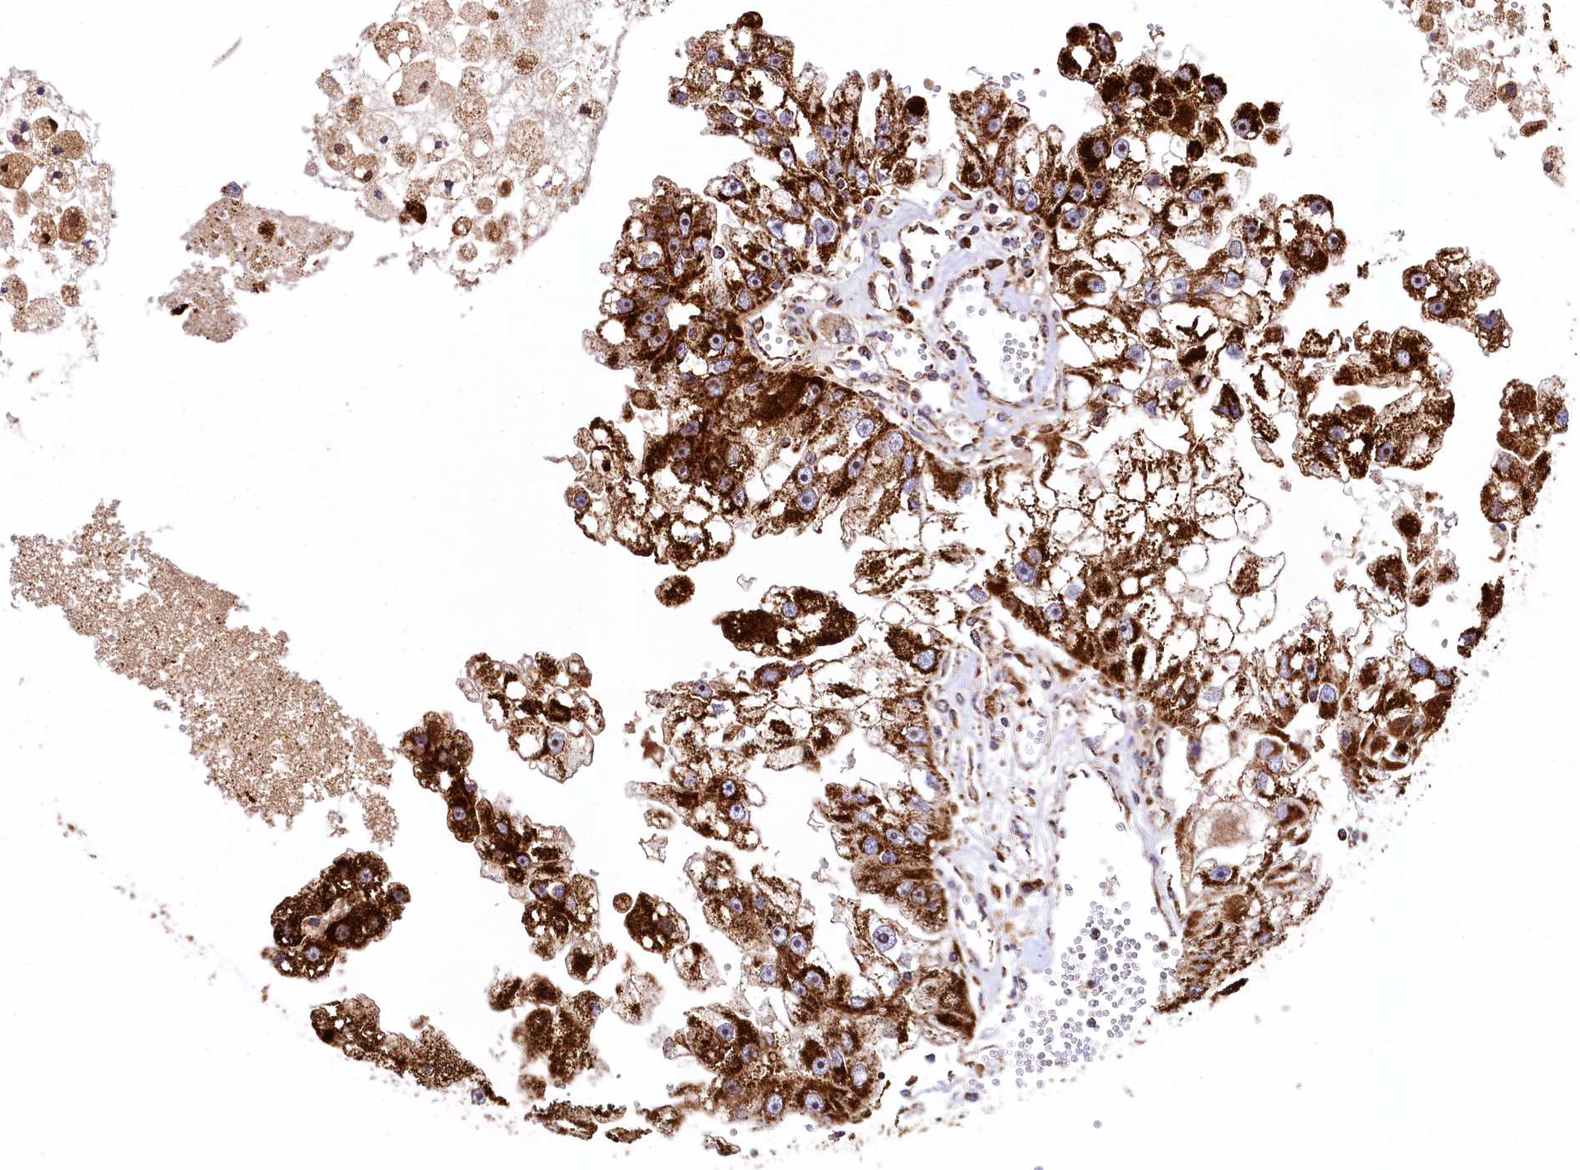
{"staining": {"intensity": "strong", "quantity": ">75%", "location": "cytoplasmic/membranous"}, "tissue": "renal cancer", "cell_type": "Tumor cells", "image_type": "cancer", "snomed": [{"axis": "morphology", "description": "Adenocarcinoma, NOS"}, {"axis": "topography", "description": "Kidney"}], "caption": "There is high levels of strong cytoplasmic/membranous staining in tumor cells of renal cancer, as demonstrated by immunohistochemical staining (brown color).", "gene": "CLYBL", "patient": {"sex": "male", "age": 63}}